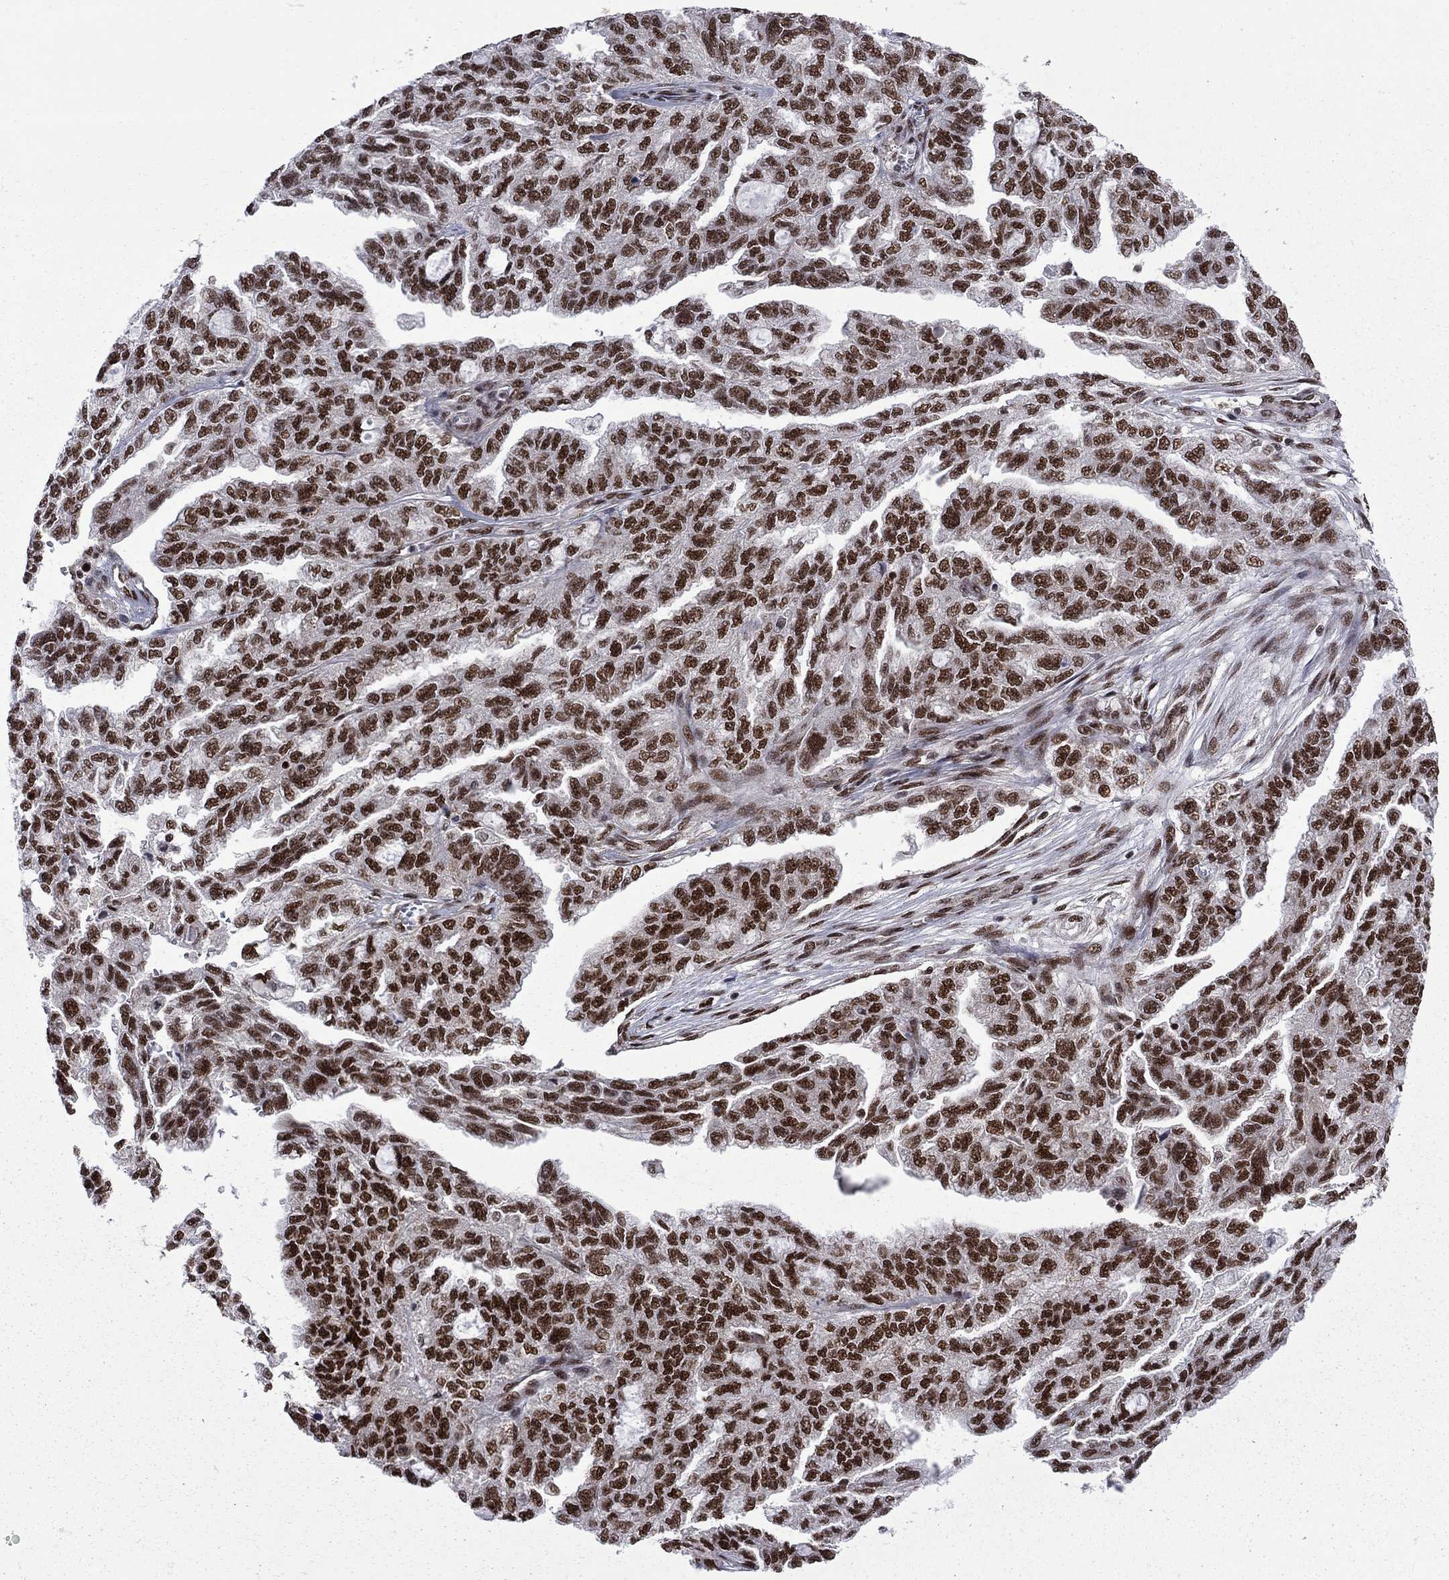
{"staining": {"intensity": "strong", "quantity": ">75%", "location": "nuclear"}, "tissue": "ovarian cancer", "cell_type": "Tumor cells", "image_type": "cancer", "snomed": [{"axis": "morphology", "description": "Cystadenocarcinoma, serous, NOS"}, {"axis": "topography", "description": "Ovary"}], "caption": "Ovarian cancer (serous cystadenocarcinoma) stained with a protein marker displays strong staining in tumor cells.", "gene": "MED25", "patient": {"sex": "female", "age": 51}}